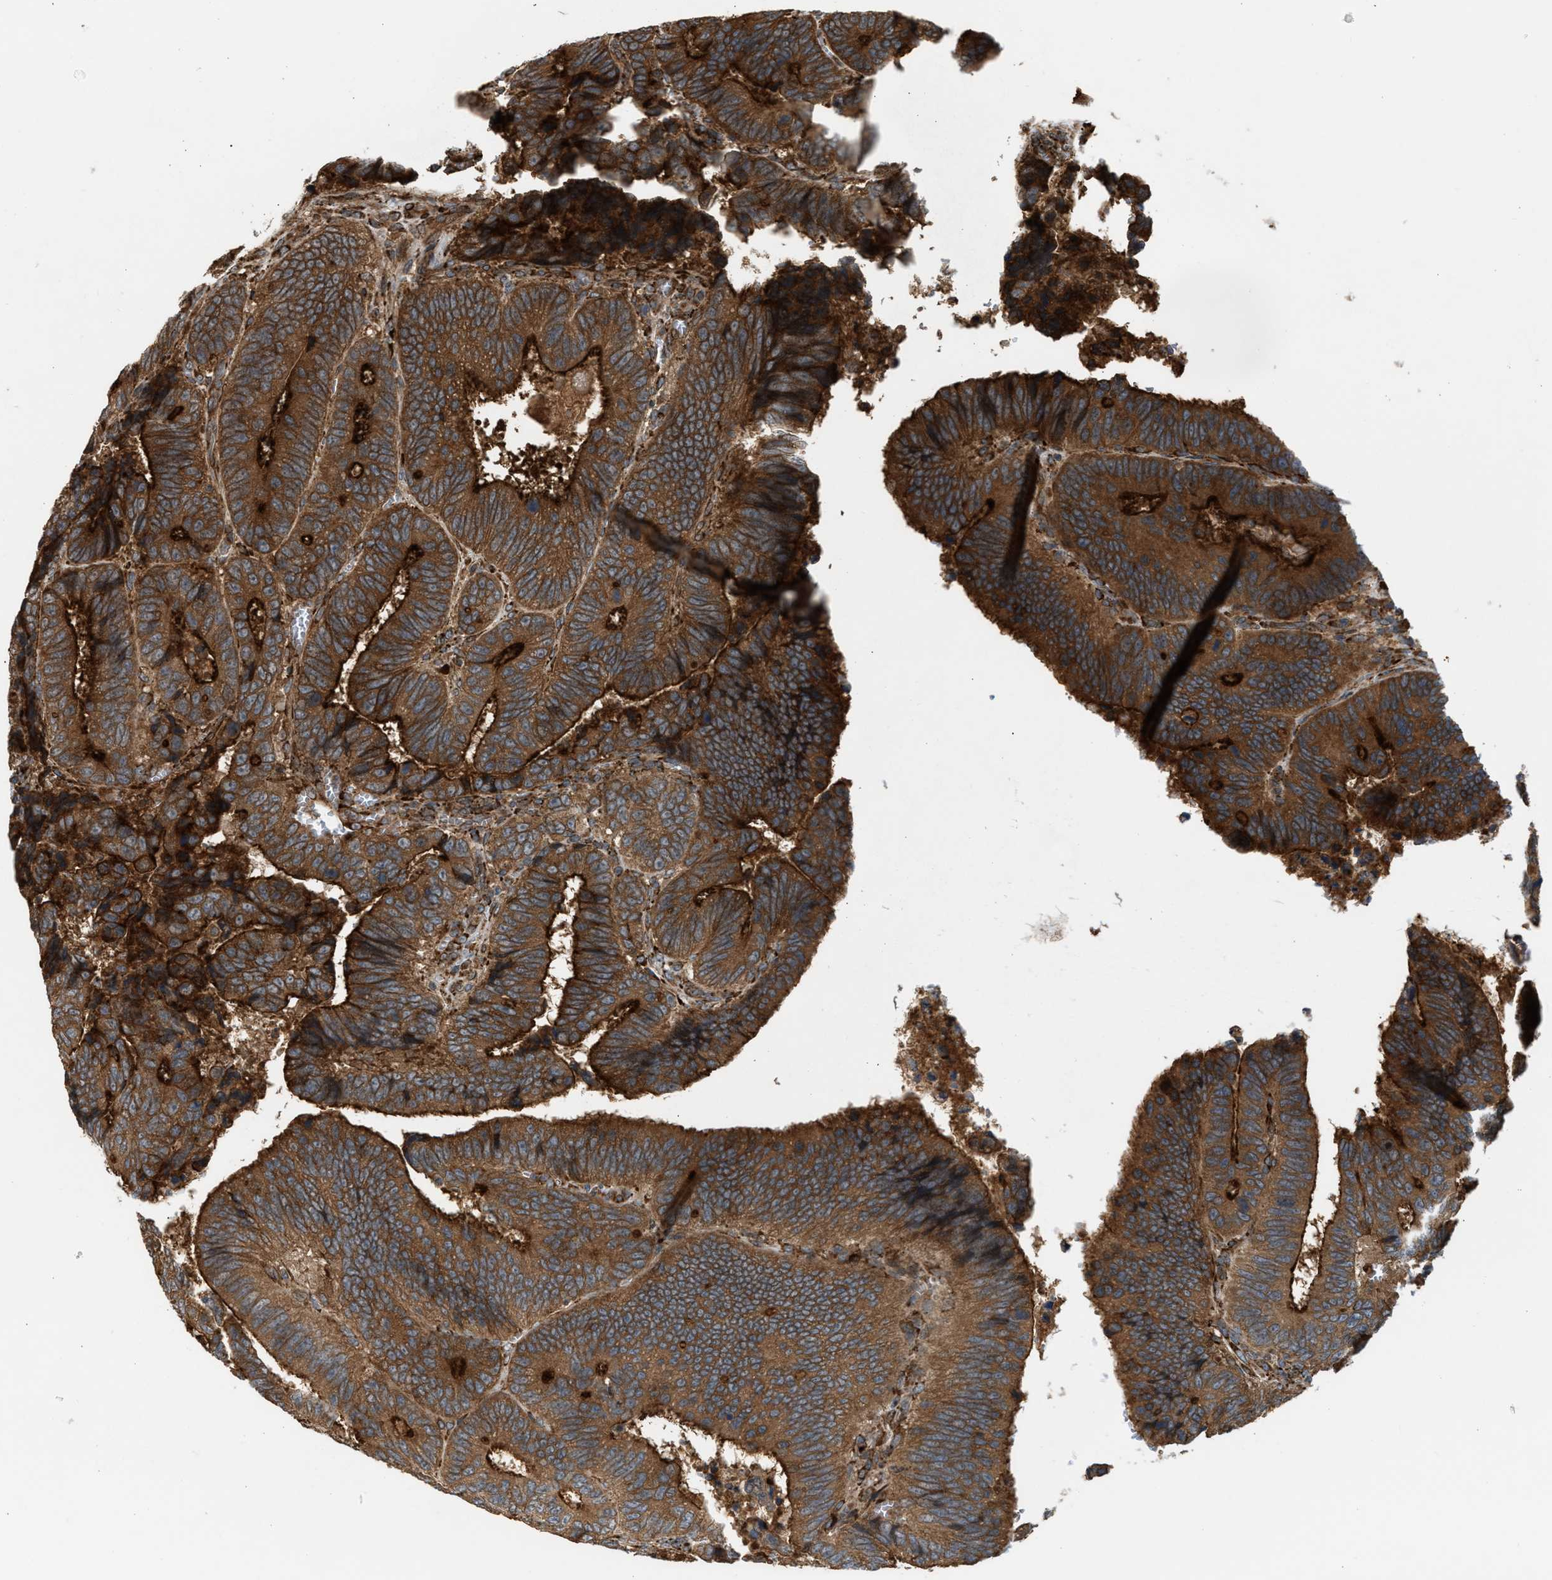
{"staining": {"intensity": "strong", "quantity": ">75%", "location": "cytoplasmic/membranous"}, "tissue": "colorectal cancer", "cell_type": "Tumor cells", "image_type": "cancer", "snomed": [{"axis": "morphology", "description": "Inflammation, NOS"}, {"axis": "morphology", "description": "Adenocarcinoma, NOS"}, {"axis": "topography", "description": "Colon"}], "caption": "Immunohistochemistry (IHC) of colorectal cancer demonstrates high levels of strong cytoplasmic/membranous positivity in approximately >75% of tumor cells.", "gene": "BAIAP2L1", "patient": {"sex": "male", "age": 72}}